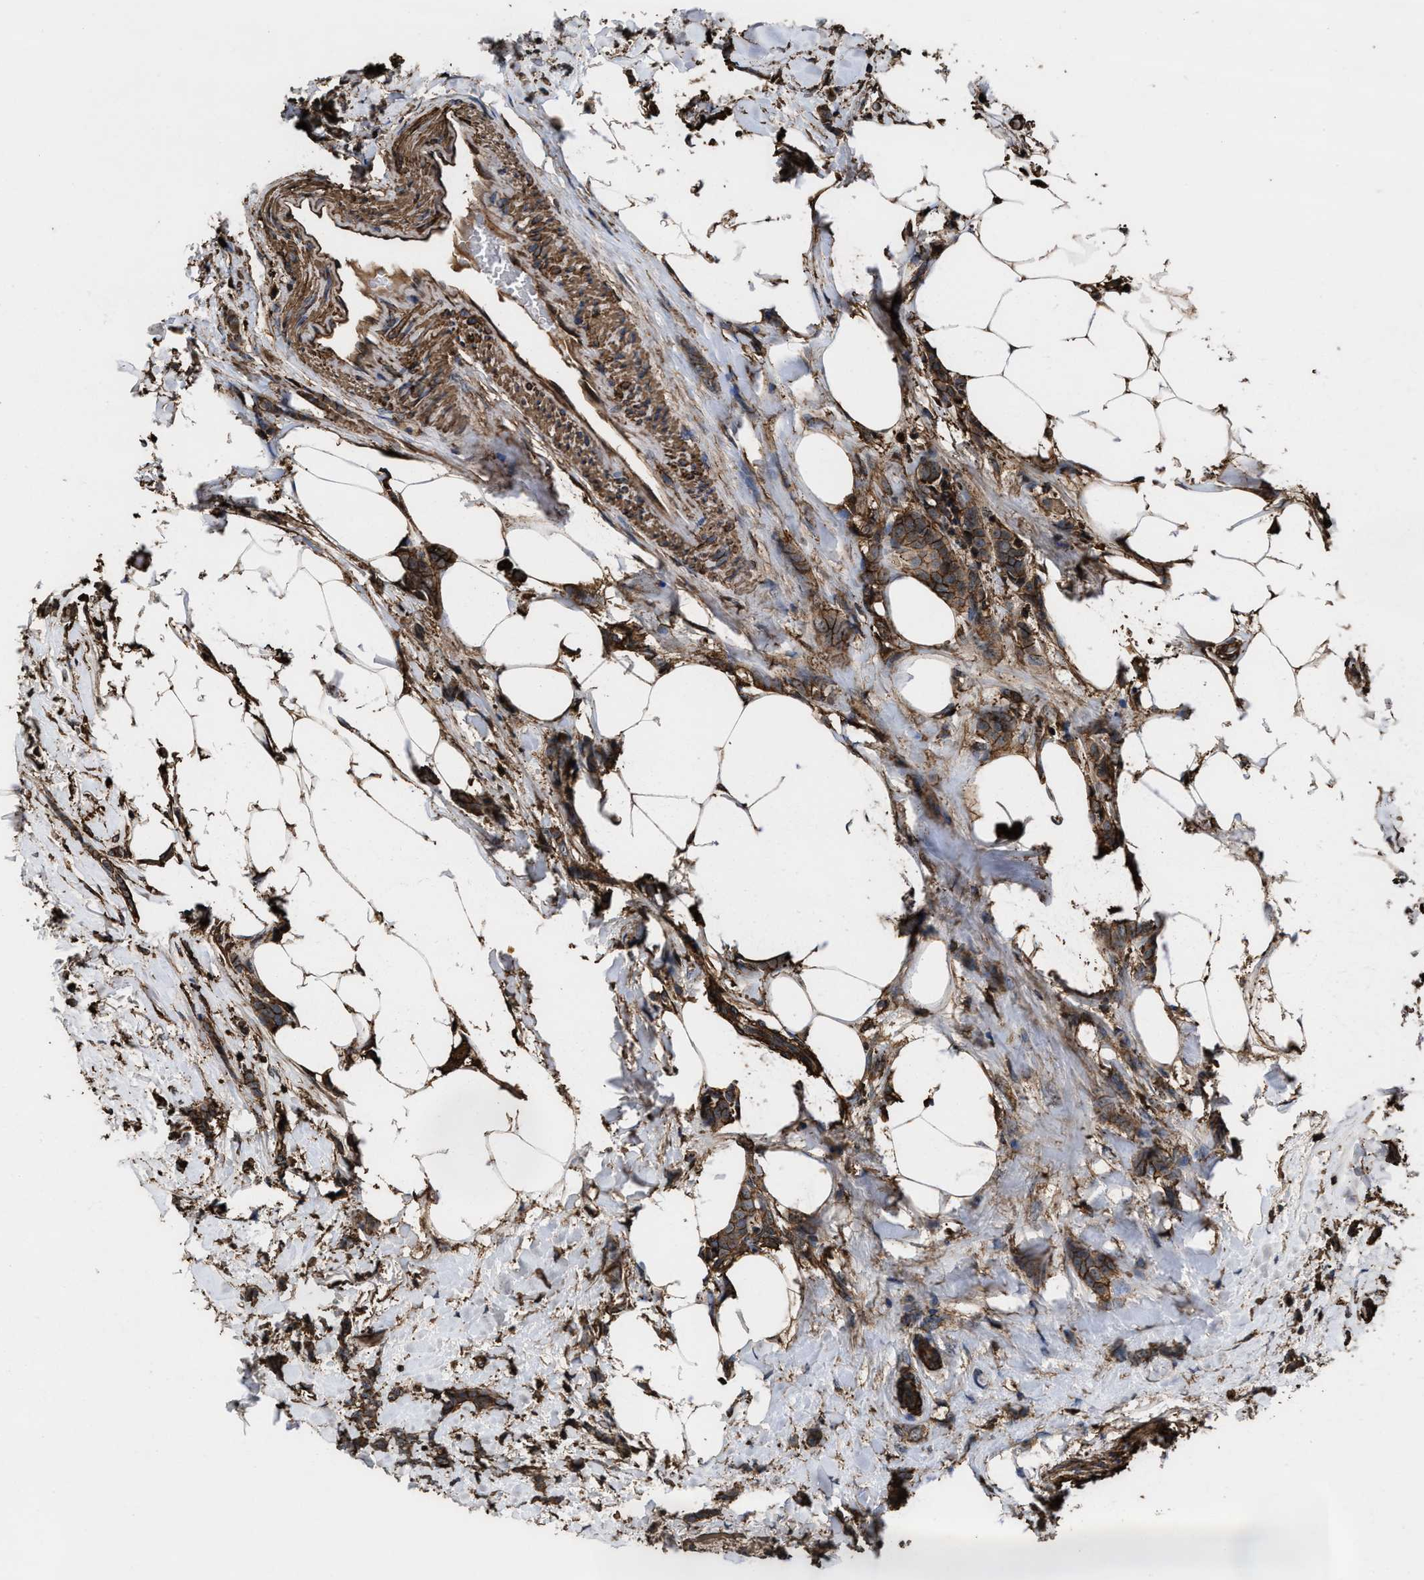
{"staining": {"intensity": "strong", "quantity": ">75%", "location": "cytoplasmic/membranous"}, "tissue": "breast cancer", "cell_type": "Tumor cells", "image_type": "cancer", "snomed": [{"axis": "morphology", "description": "Lobular carcinoma, in situ"}, {"axis": "morphology", "description": "Lobular carcinoma"}, {"axis": "topography", "description": "Breast"}], "caption": "Immunohistochemistry (DAB (3,3'-diaminobenzidine)) staining of human breast lobular carcinoma in situ displays strong cytoplasmic/membranous protein positivity in approximately >75% of tumor cells.", "gene": "KBTBD2", "patient": {"sex": "female", "age": 41}}